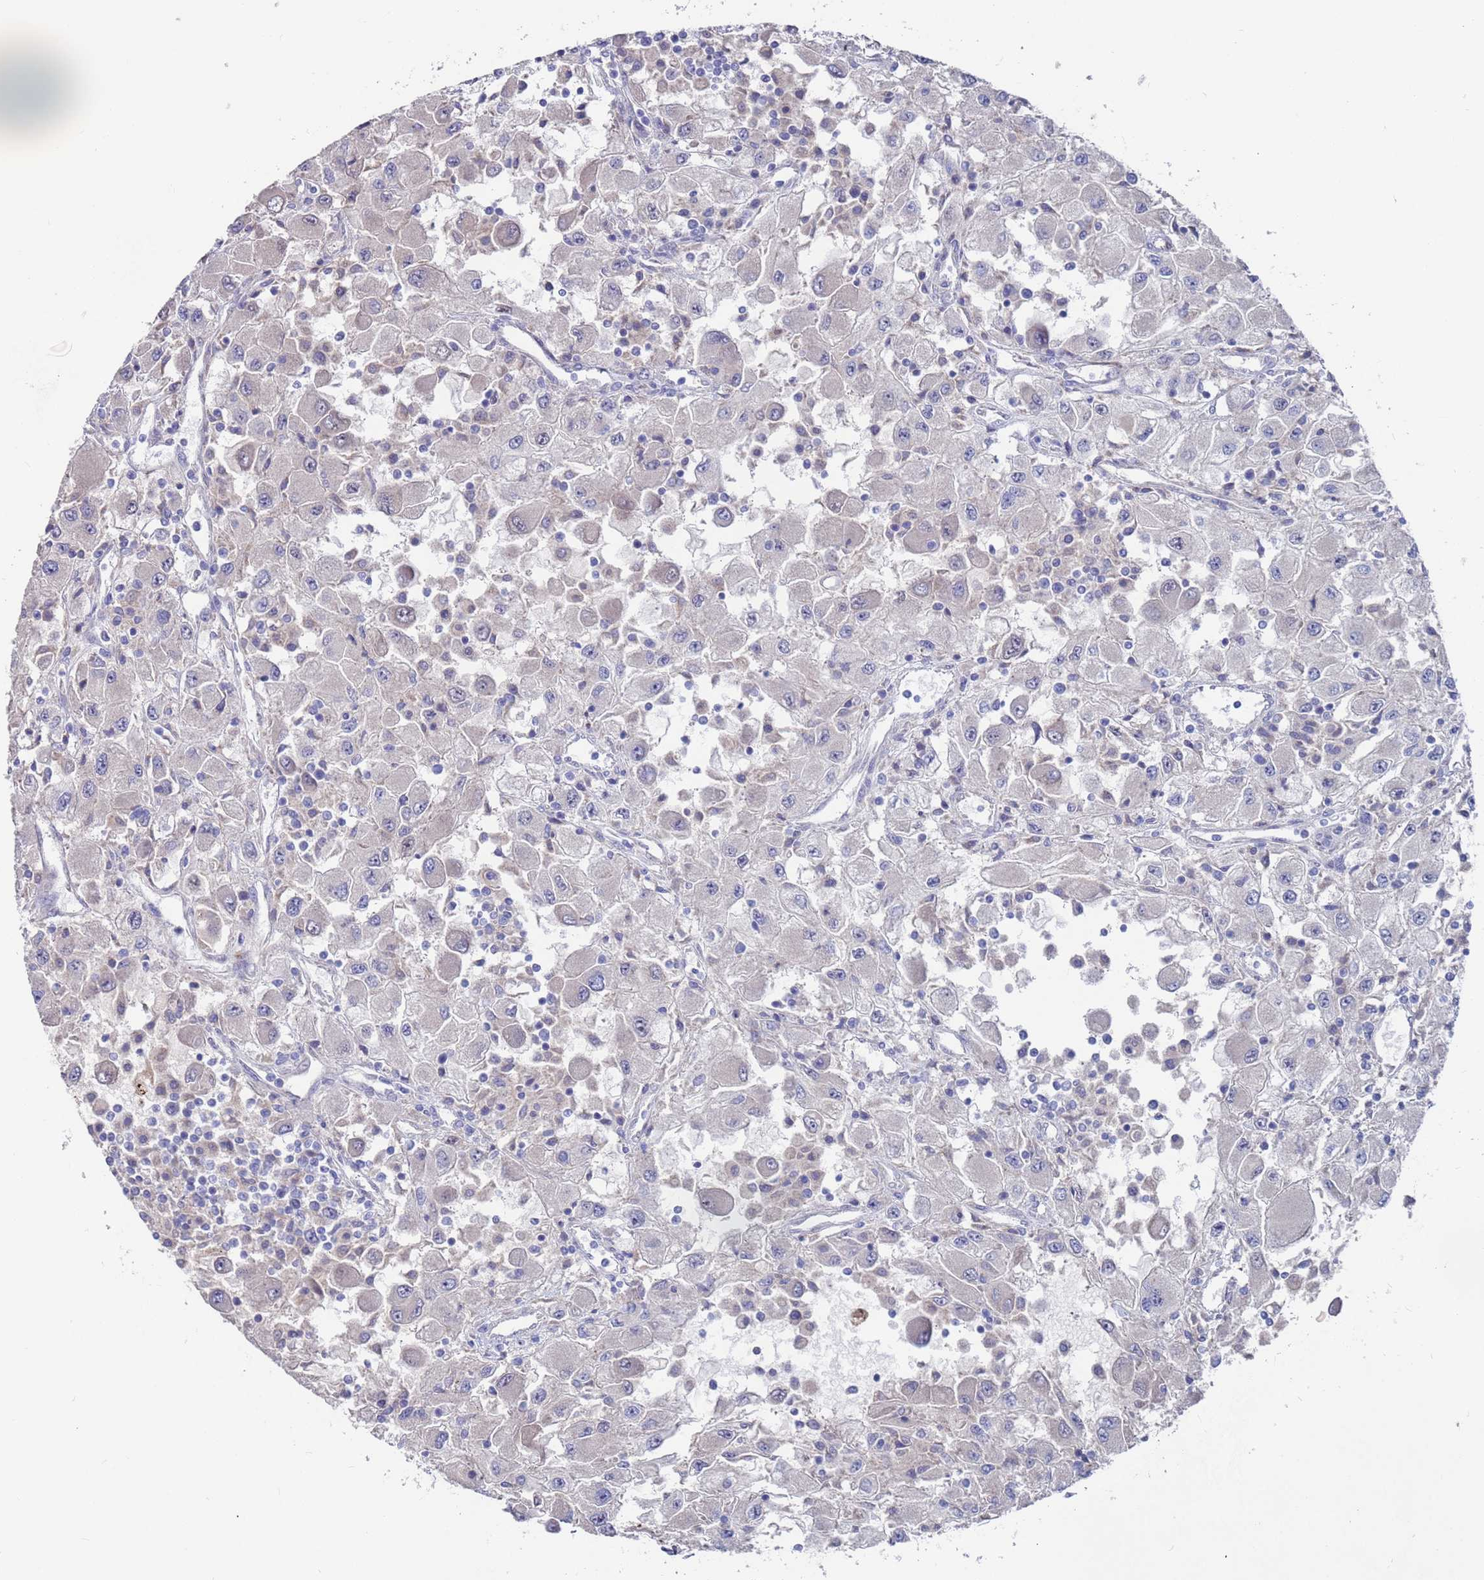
{"staining": {"intensity": "negative", "quantity": "none", "location": "none"}, "tissue": "renal cancer", "cell_type": "Tumor cells", "image_type": "cancer", "snomed": [{"axis": "morphology", "description": "Adenocarcinoma, NOS"}, {"axis": "topography", "description": "Kidney"}], "caption": "Adenocarcinoma (renal) was stained to show a protein in brown. There is no significant positivity in tumor cells.", "gene": "FBXO27", "patient": {"sex": "female", "age": 67}}